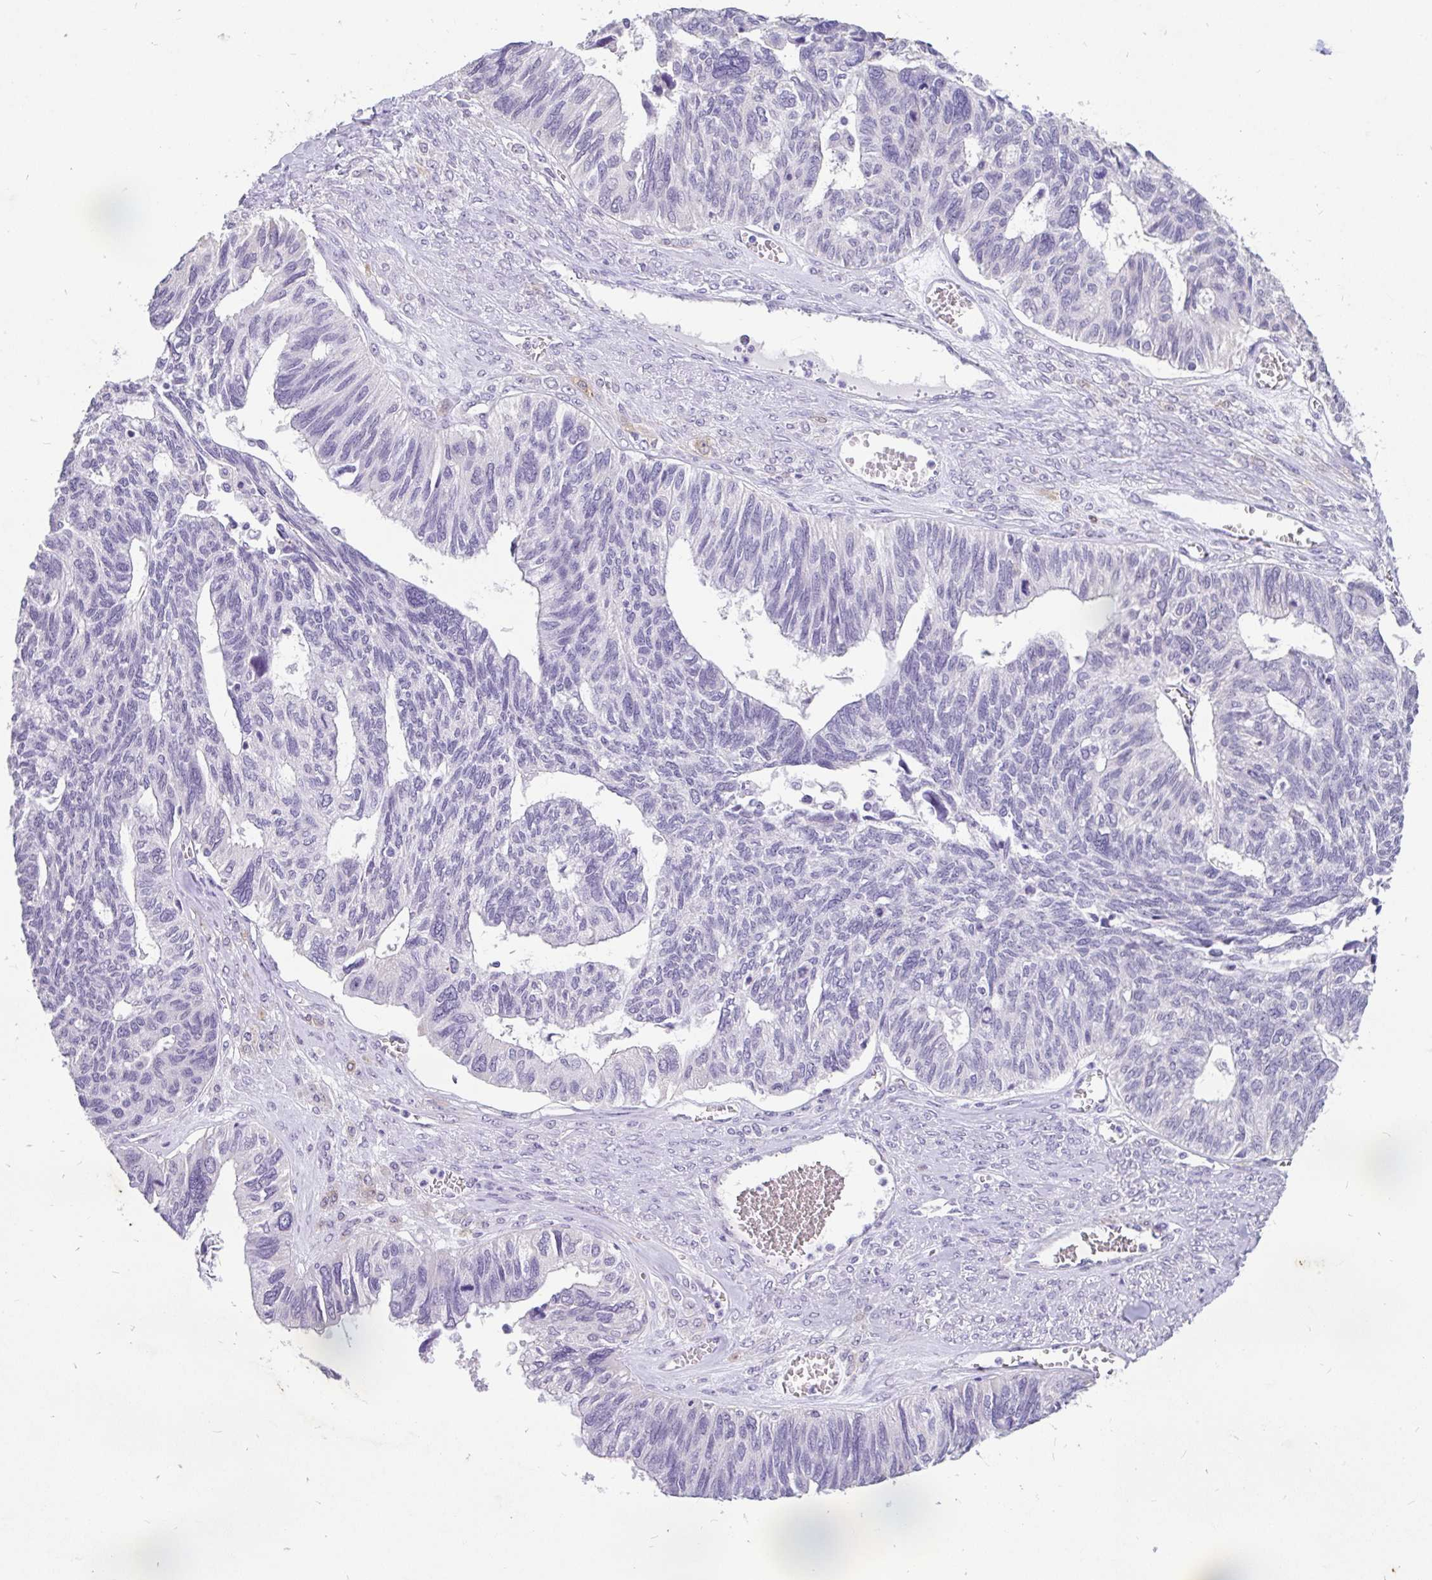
{"staining": {"intensity": "negative", "quantity": "none", "location": "none"}, "tissue": "ovarian cancer", "cell_type": "Tumor cells", "image_type": "cancer", "snomed": [{"axis": "morphology", "description": "Cystadenocarcinoma, serous, NOS"}, {"axis": "topography", "description": "Ovary"}], "caption": "A photomicrograph of human ovarian cancer (serous cystadenocarcinoma) is negative for staining in tumor cells.", "gene": "EML5", "patient": {"sex": "female", "age": 79}}